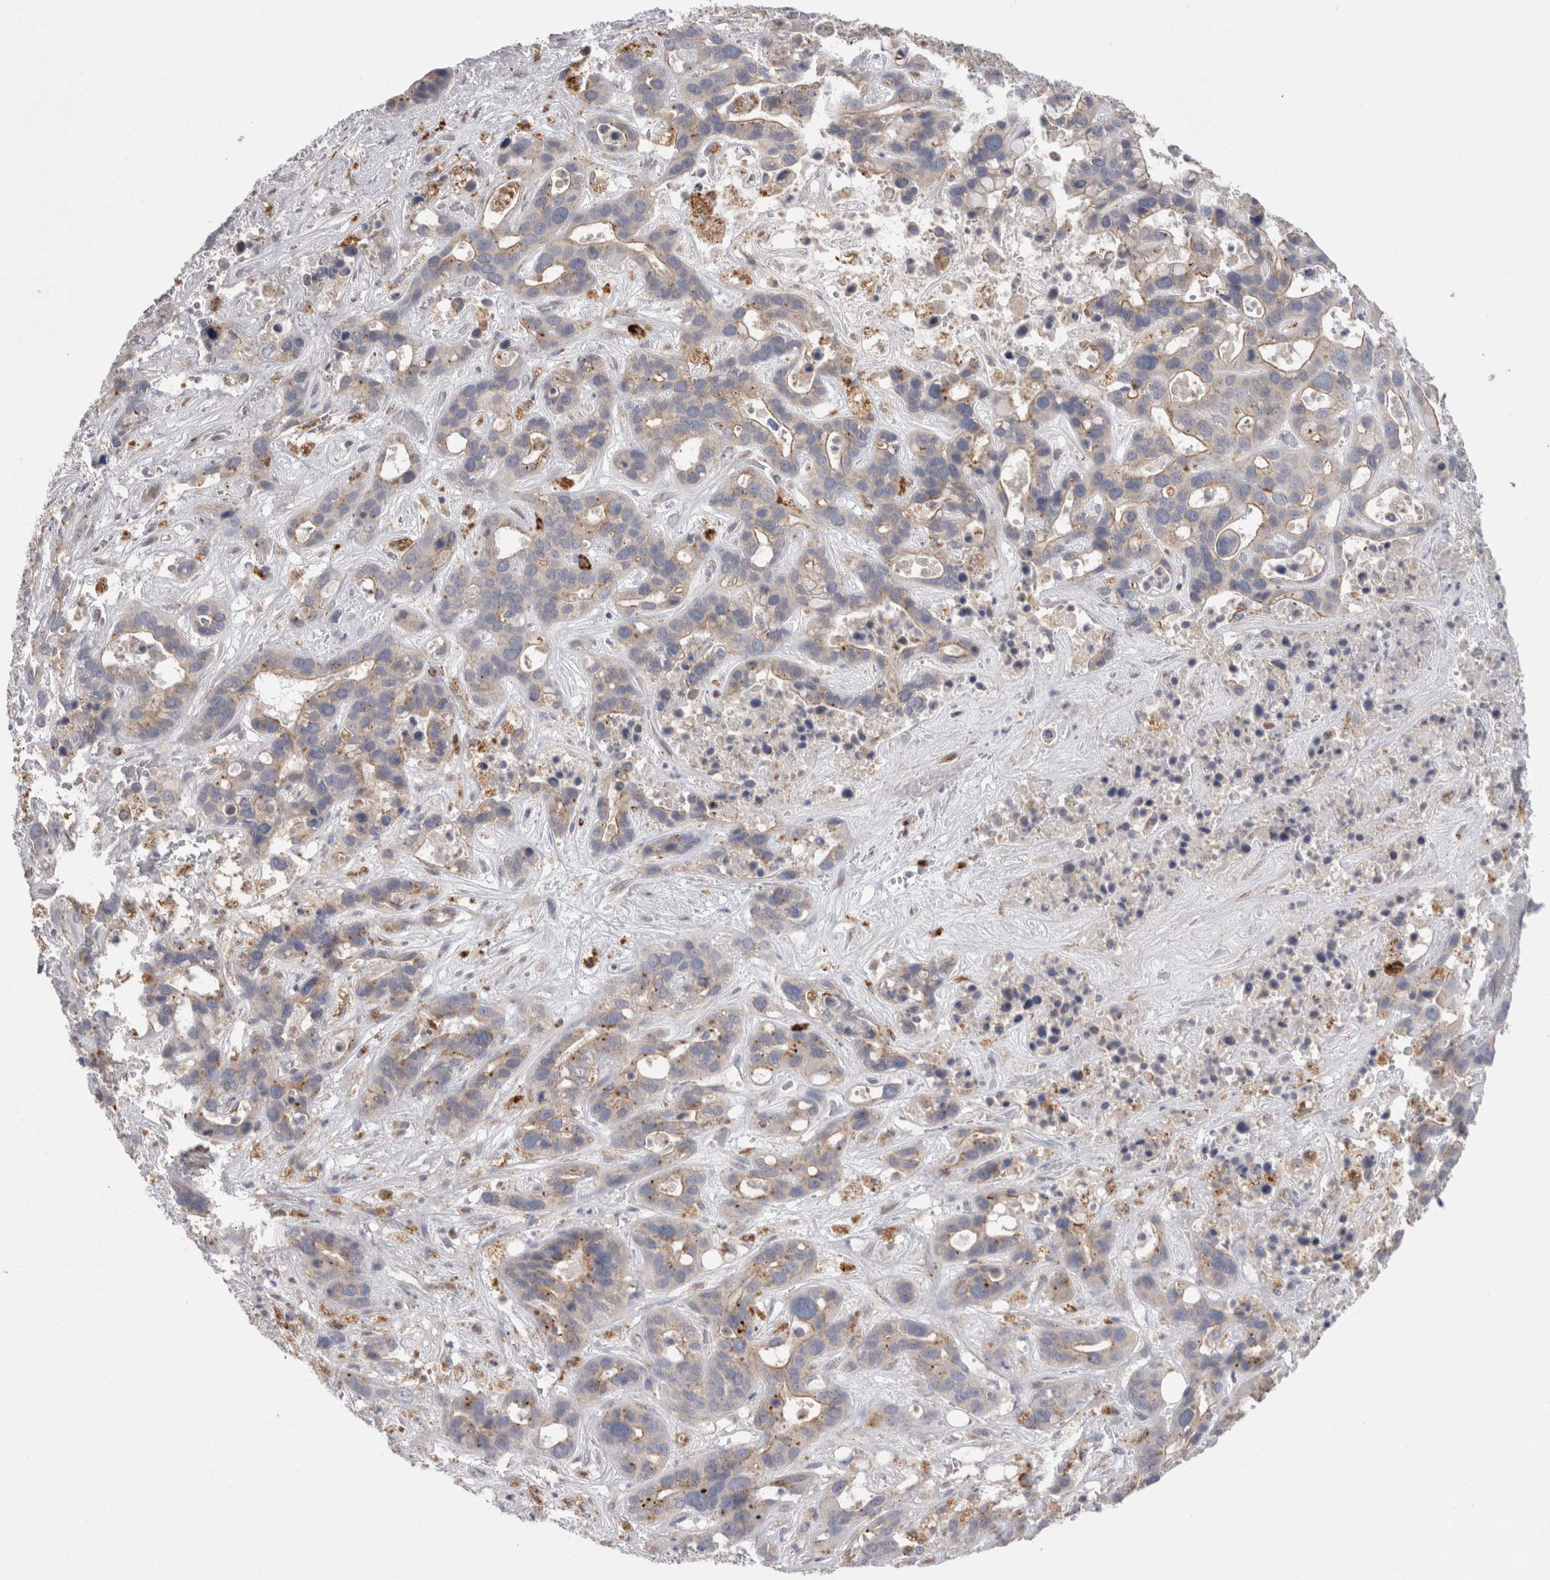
{"staining": {"intensity": "moderate", "quantity": "<25%", "location": "cytoplasmic/membranous"}, "tissue": "liver cancer", "cell_type": "Tumor cells", "image_type": "cancer", "snomed": [{"axis": "morphology", "description": "Cholangiocarcinoma"}, {"axis": "topography", "description": "Liver"}], "caption": "Tumor cells exhibit moderate cytoplasmic/membranous positivity in about <25% of cells in liver cancer. The protein of interest is shown in brown color, while the nuclei are stained blue.", "gene": "EPDR1", "patient": {"sex": "female", "age": 65}}